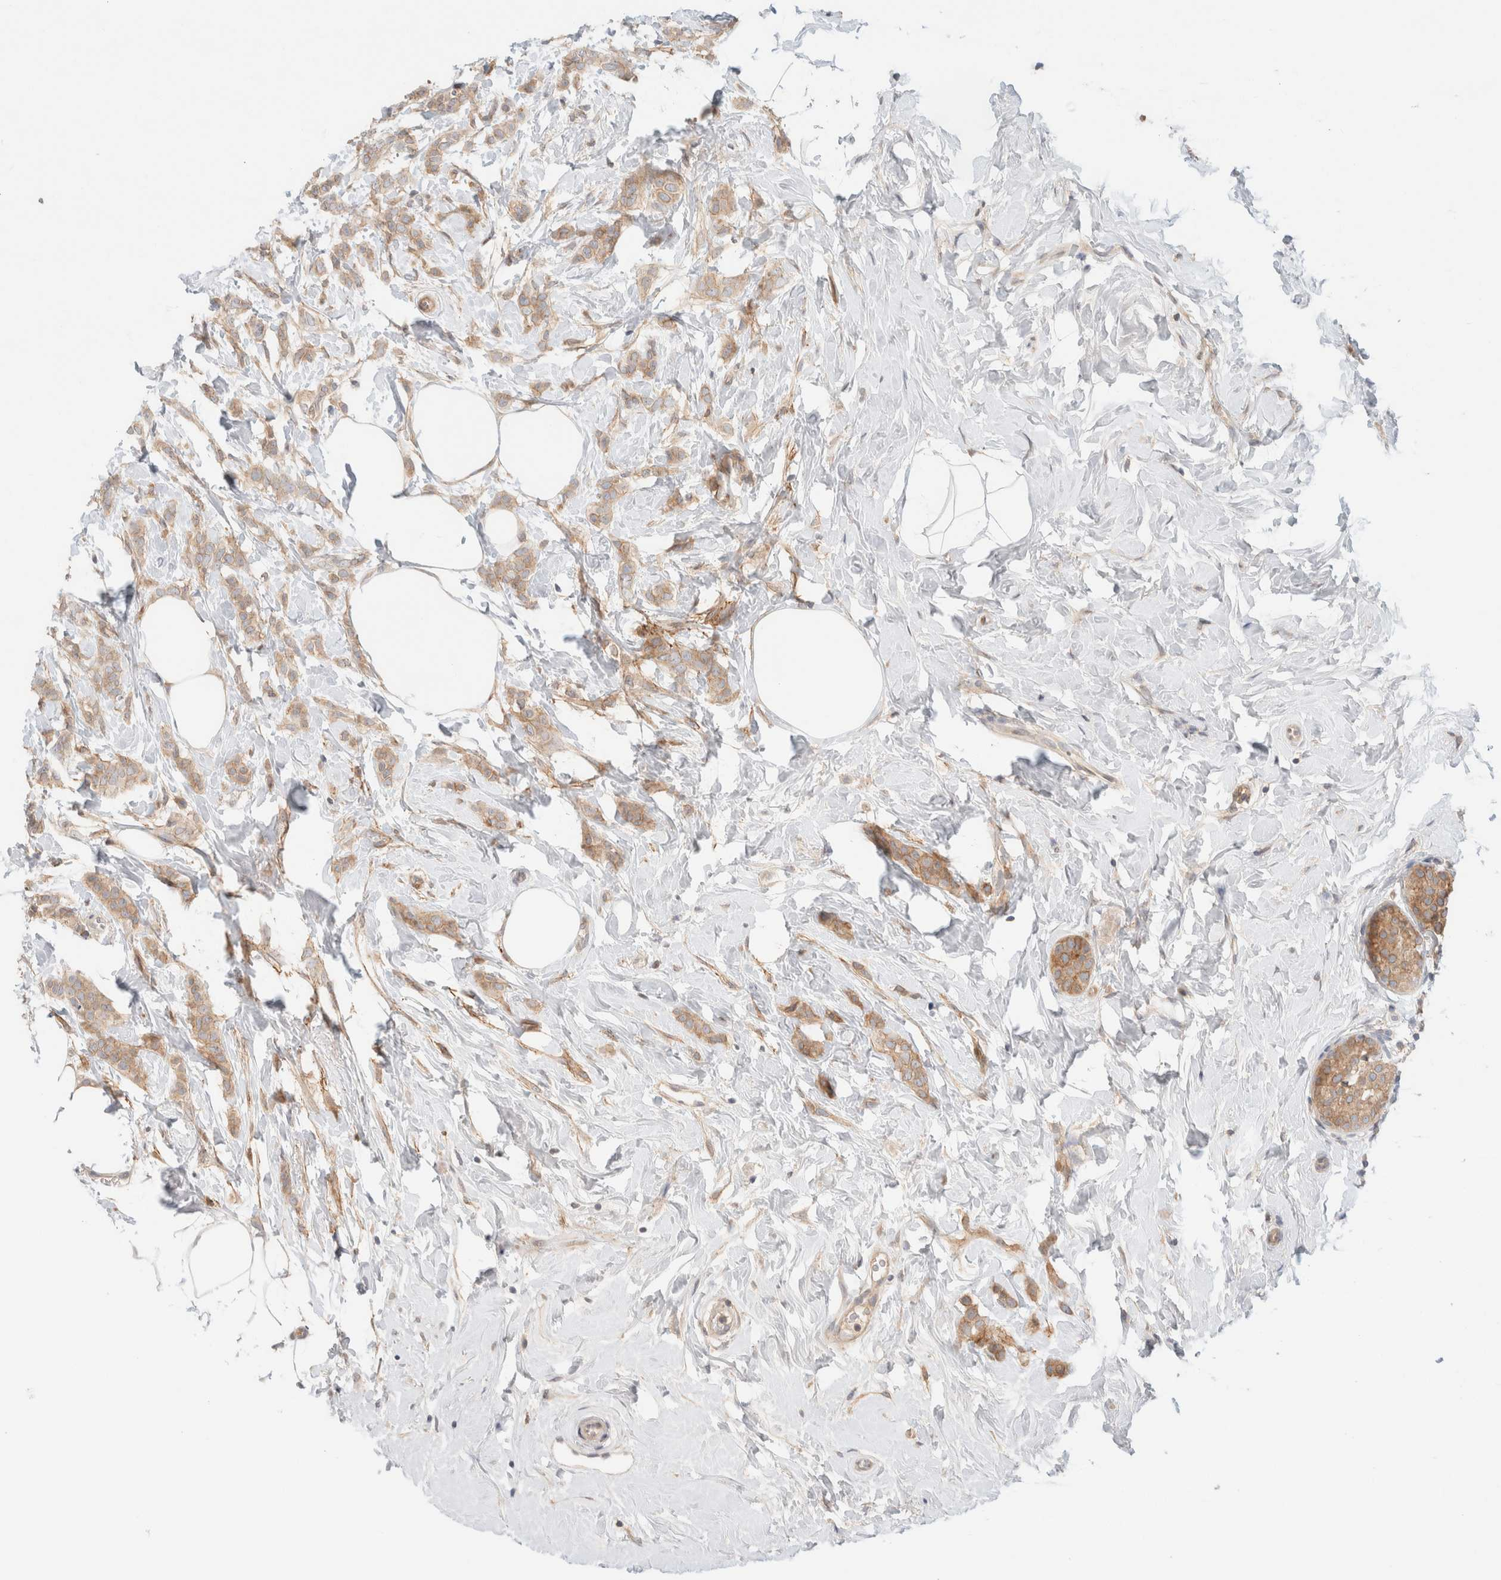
{"staining": {"intensity": "moderate", "quantity": ">75%", "location": "cytoplasmic/membranous"}, "tissue": "breast cancer", "cell_type": "Tumor cells", "image_type": "cancer", "snomed": [{"axis": "morphology", "description": "Lobular carcinoma, in situ"}, {"axis": "morphology", "description": "Lobular carcinoma"}, {"axis": "topography", "description": "Breast"}], "caption": "Immunohistochemistry histopathology image of breast cancer stained for a protein (brown), which shows medium levels of moderate cytoplasmic/membranous positivity in approximately >75% of tumor cells.", "gene": "MARK3", "patient": {"sex": "female", "age": 41}}